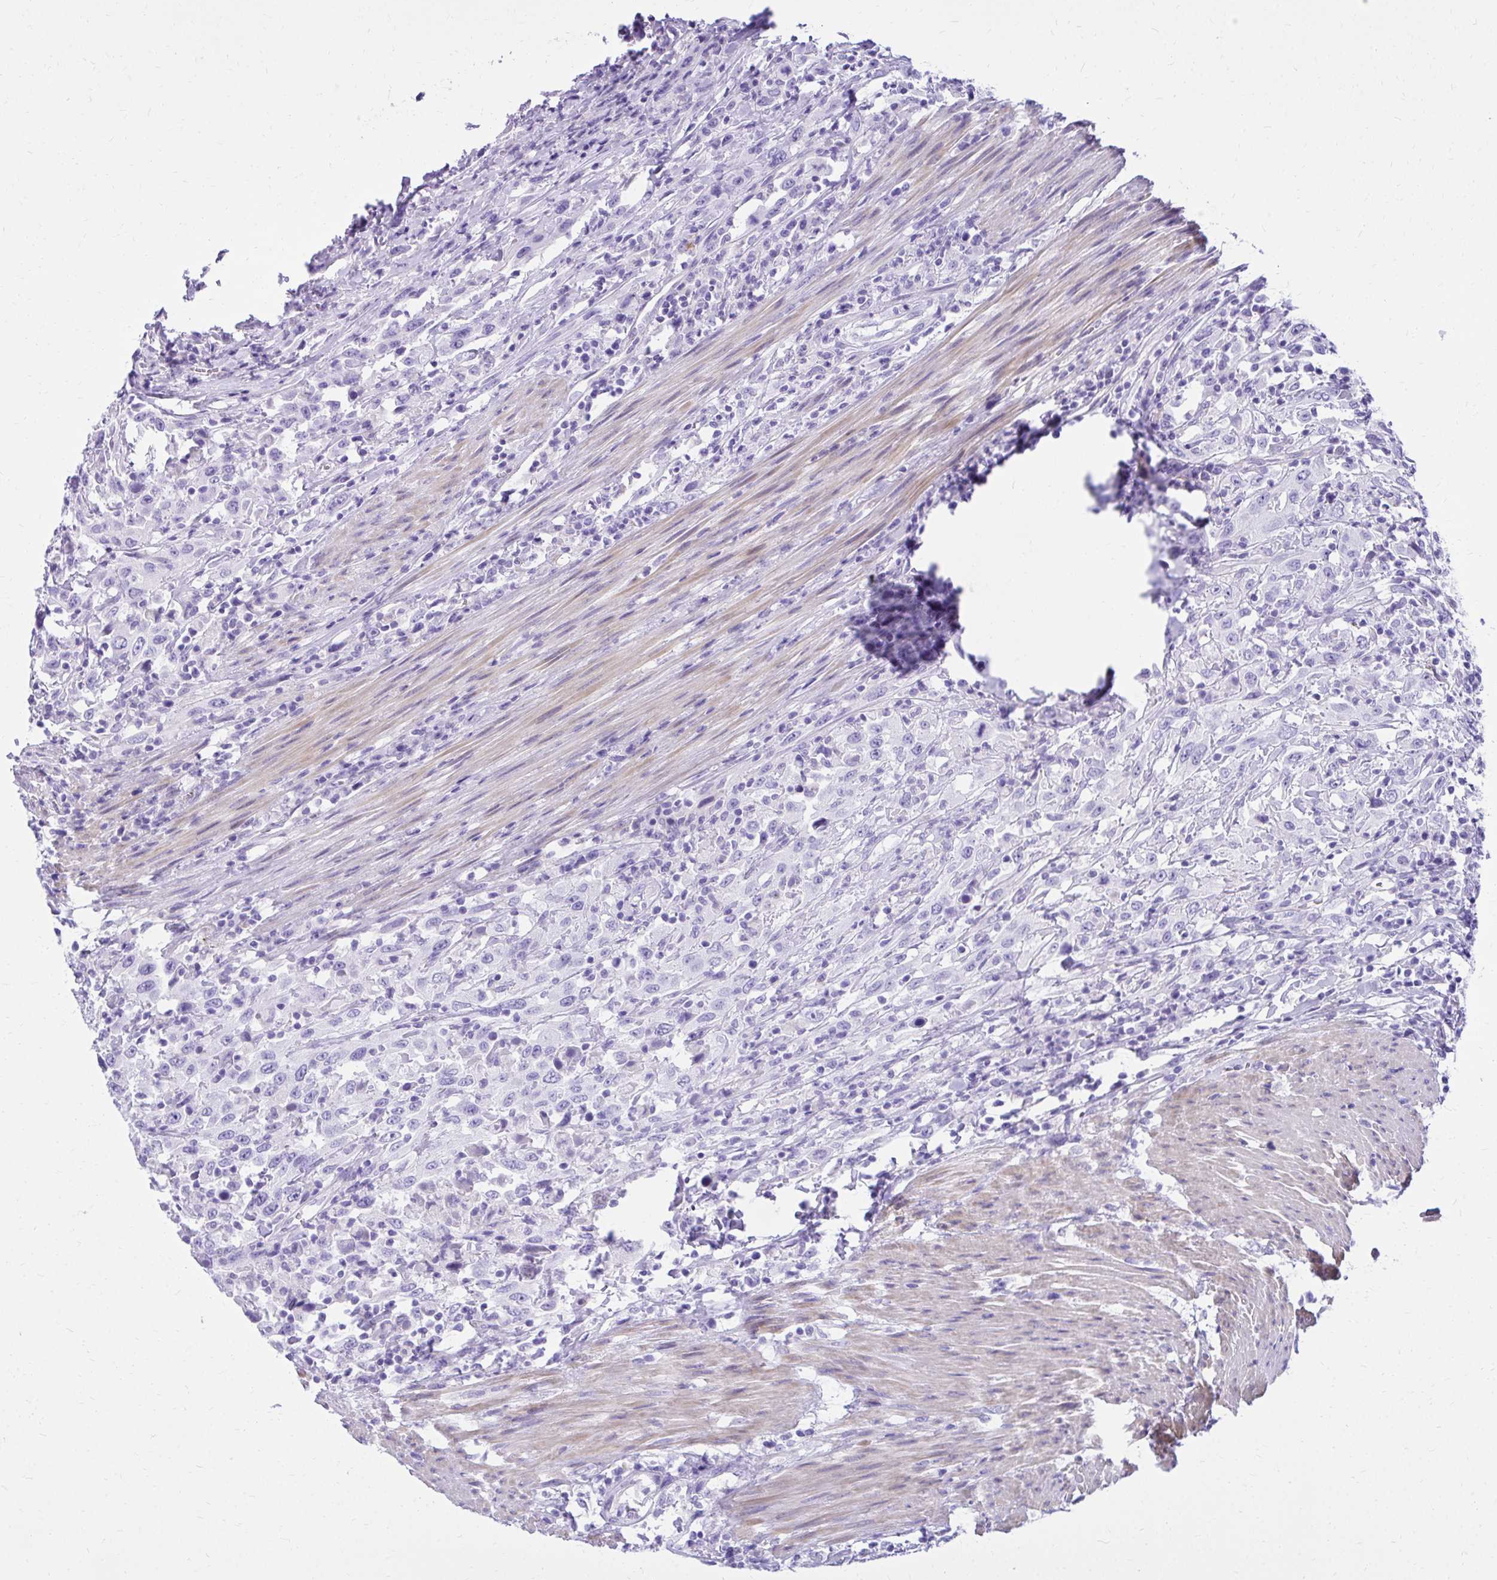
{"staining": {"intensity": "negative", "quantity": "none", "location": "none"}, "tissue": "urothelial cancer", "cell_type": "Tumor cells", "image_type": "cancer", "snomed": [{"axis": "morphology", "description": "Urothelial carcinoma, High grade"}, {"axis": "topography", "description": "Urinary bladder"}], "caption": "Immunohistochemistry histopathology image of neoplastic tissue: human high-grade urothelial carcinoma stained with DAB (3,3'-diaminobenzidine) displays no significant protein staining in tumor cells.", "gene": "PELI3", "patient": {"sex": "male", "age": 61}}